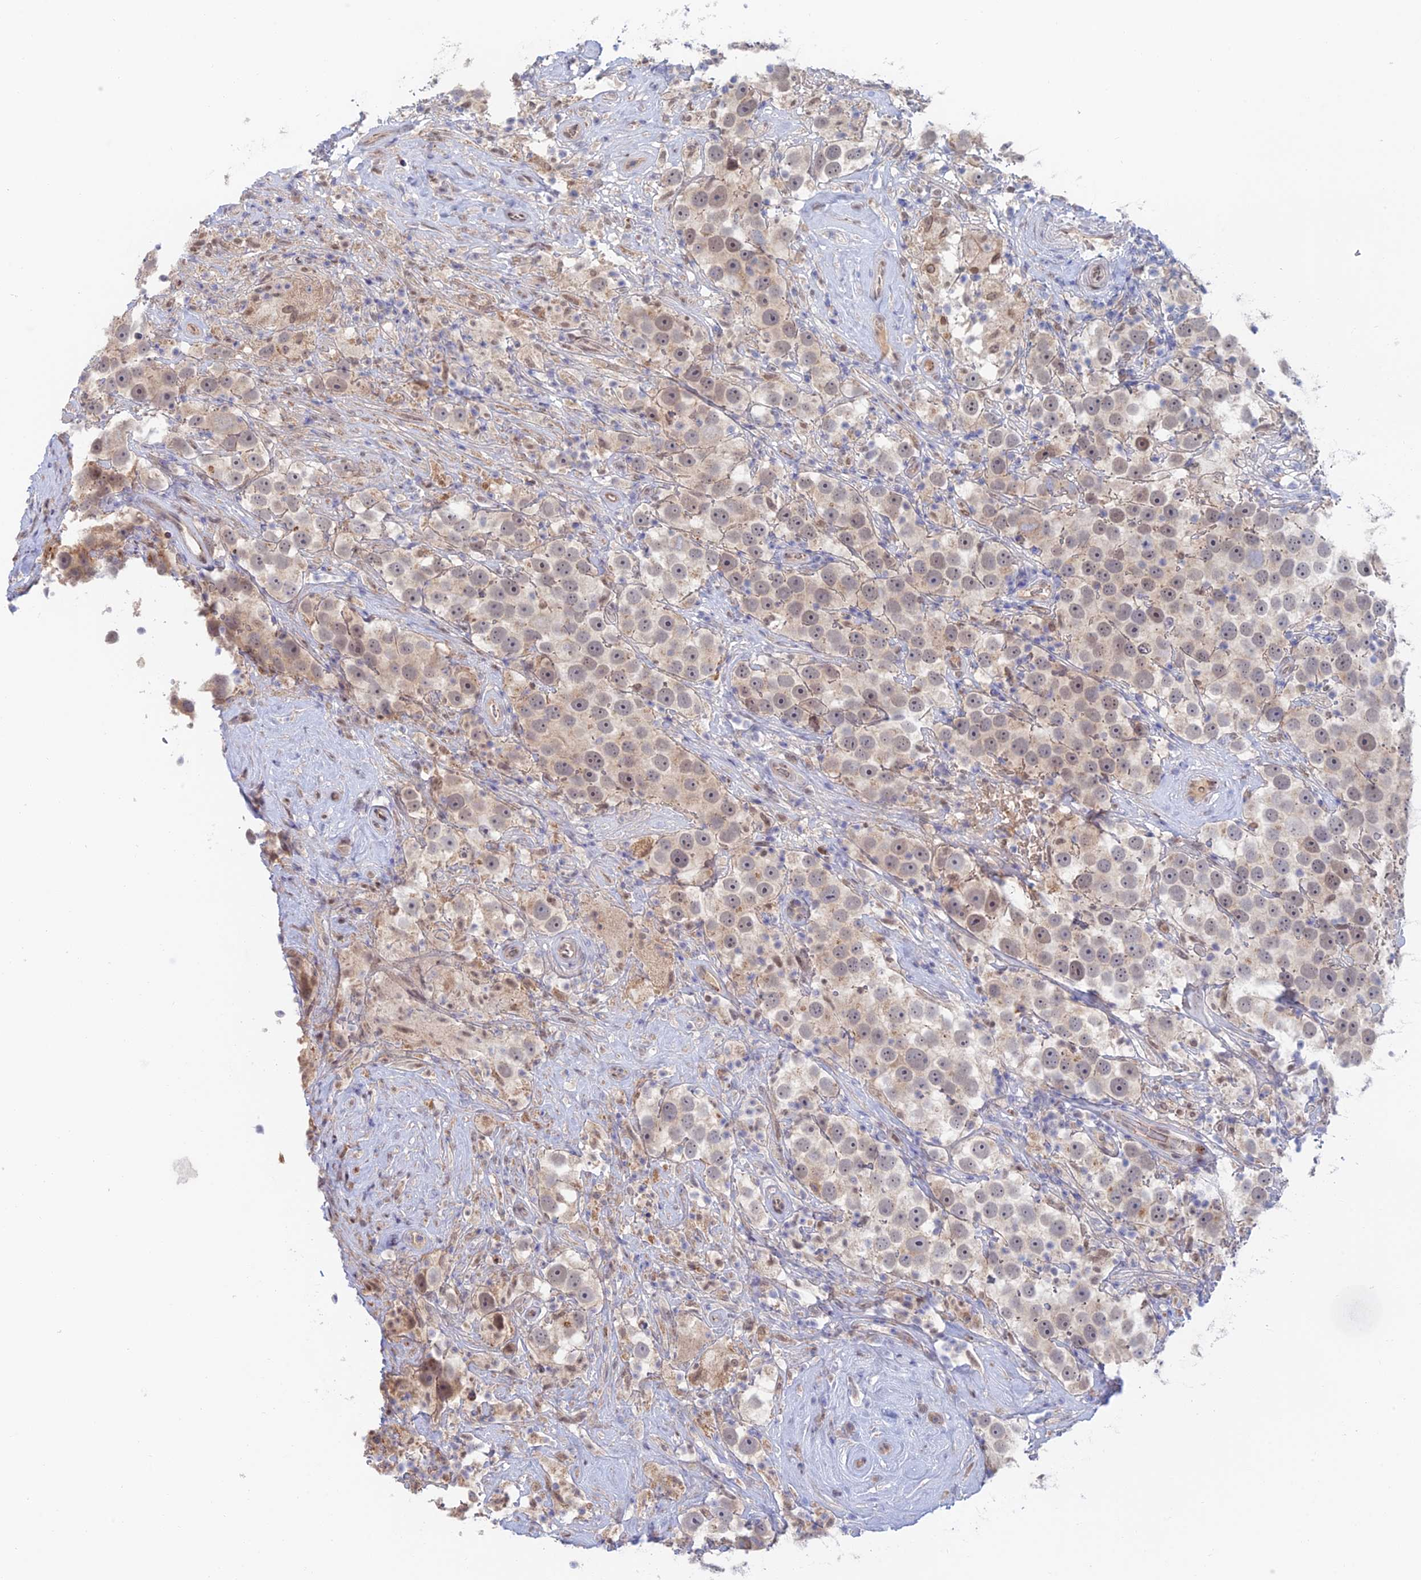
{"staining": {"intensity": "weak", "quantity": "25%-75%", "location": "cytoplasmic/membranous,nuclear"}, "tissue": "testis cancer", "cell_type": "Tumor cells", "image_type": "cancer", "snomed": [{"axis": "morphology", "description": "Seminoma, NOS"}, {"axis": "topography", "description": "Testis"}], "caption": "Immunohistochemistry of human testis cancer exhibits low levels of weak cytoplasmic/membranous and nuclear staining in approximately 25%-75% of tumor cells. (DAB IHC with brightfield microscopy, high magnification).", "gene": "ZUP1", "patient": {"sex": "male", "age": 49}}